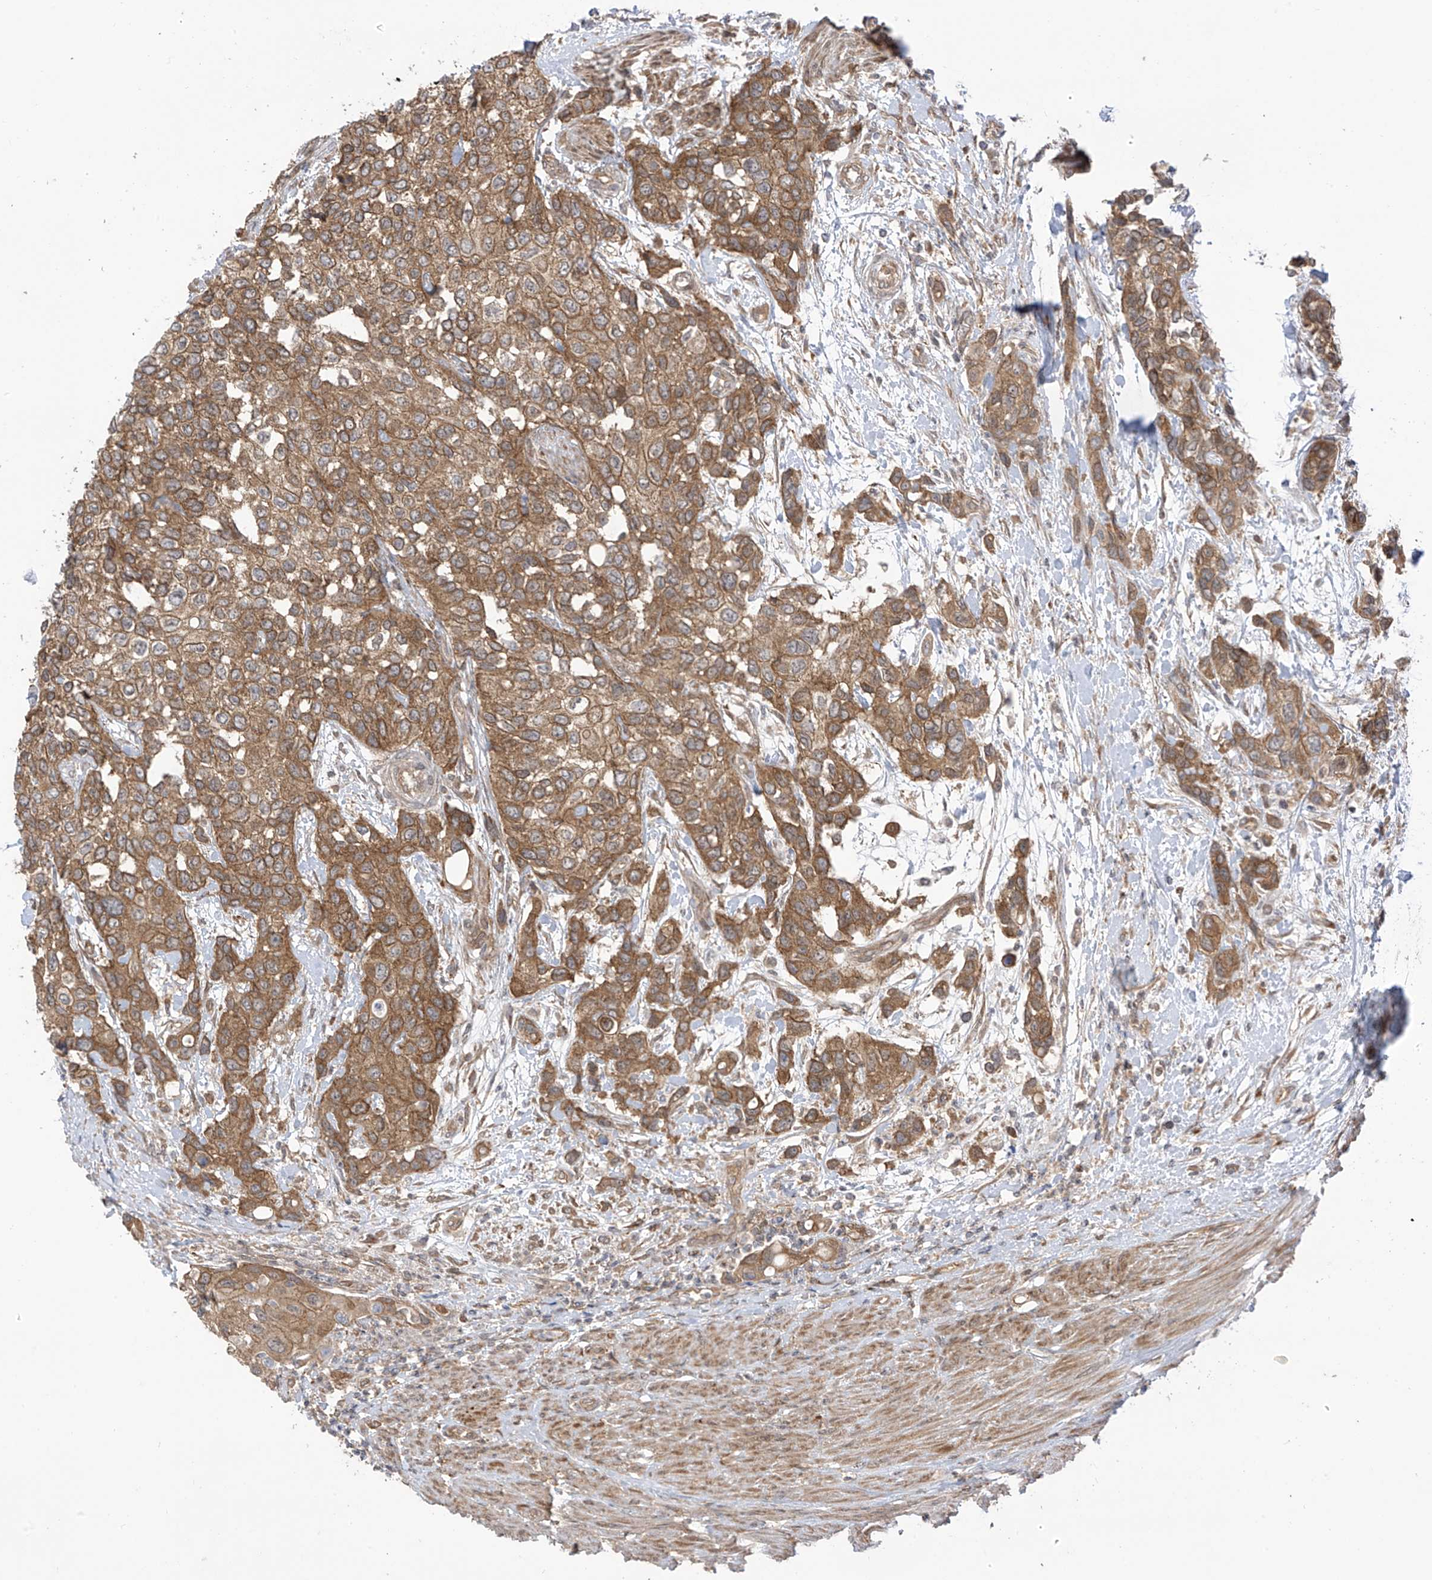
{"staining": {"intensity": "moderate", "quantity": ">75%", "location": "cytoplasmic/membranous"}, "tissue": "urothelial cancer", "cell_type": "Tumor cells", "image_type": "cancer", "snomed": [{"axis": "morphology", "description": "Normal tissue, NOS"}, {"axis": "morphology", "description": "Urothelial carcinoma, High grade"}, {"axis": "topography", "description": "Vascular tissue"}, {"axis": "topography", "description": "Urinary bladder"}], "caption": "The histopathology image displays immunohistochemical staining of high-grade urothelial carcinoma. There is moderate cytoplasmic/membranous positivity is identified in approximately >75% of tumor cells.", "gene": "REPS1", "patient": {"sex": "female", "age": 56}}